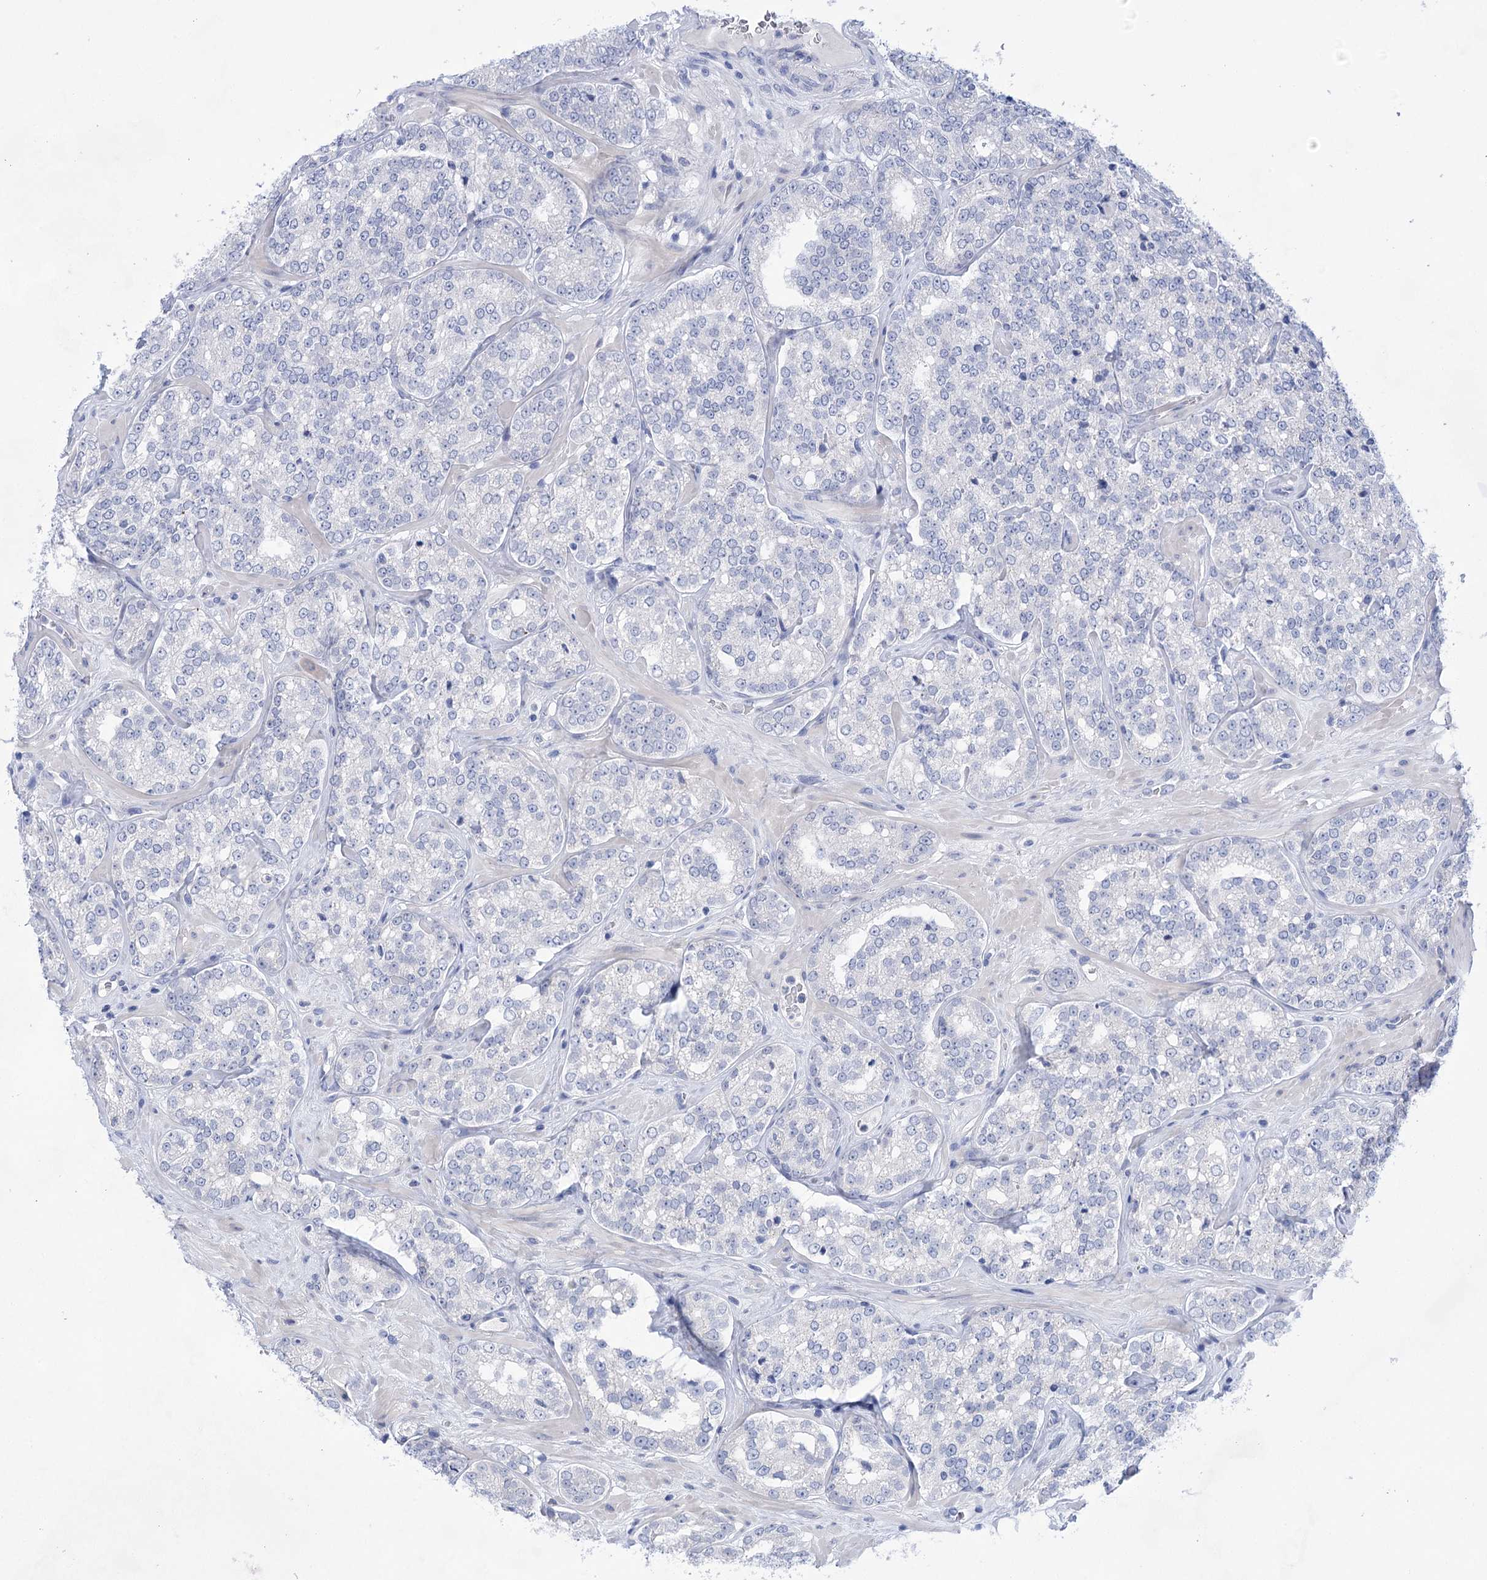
{"staining": {"intensity": "negative", "quantity": "none", "location": "none"}, "tissue": "prostate cancer", "cell_type": "Tumor cells", "image_type": "cancer", "snomed": [{"axis": "morphology", "description": "Normal tissue, NOS"}, {"axis": "morphology", "description": "Adenocarcinoma, High grade"}, {"axis": "topography", "description": "Prostate"}], "caption": "Immunohistochemical staining of prostate cancer (adenocarcinoma (high-grade)) shows no significant positivity in tumor cells.", "gene": "LALBA", "patient": {"sex": "male", "age": 83}}